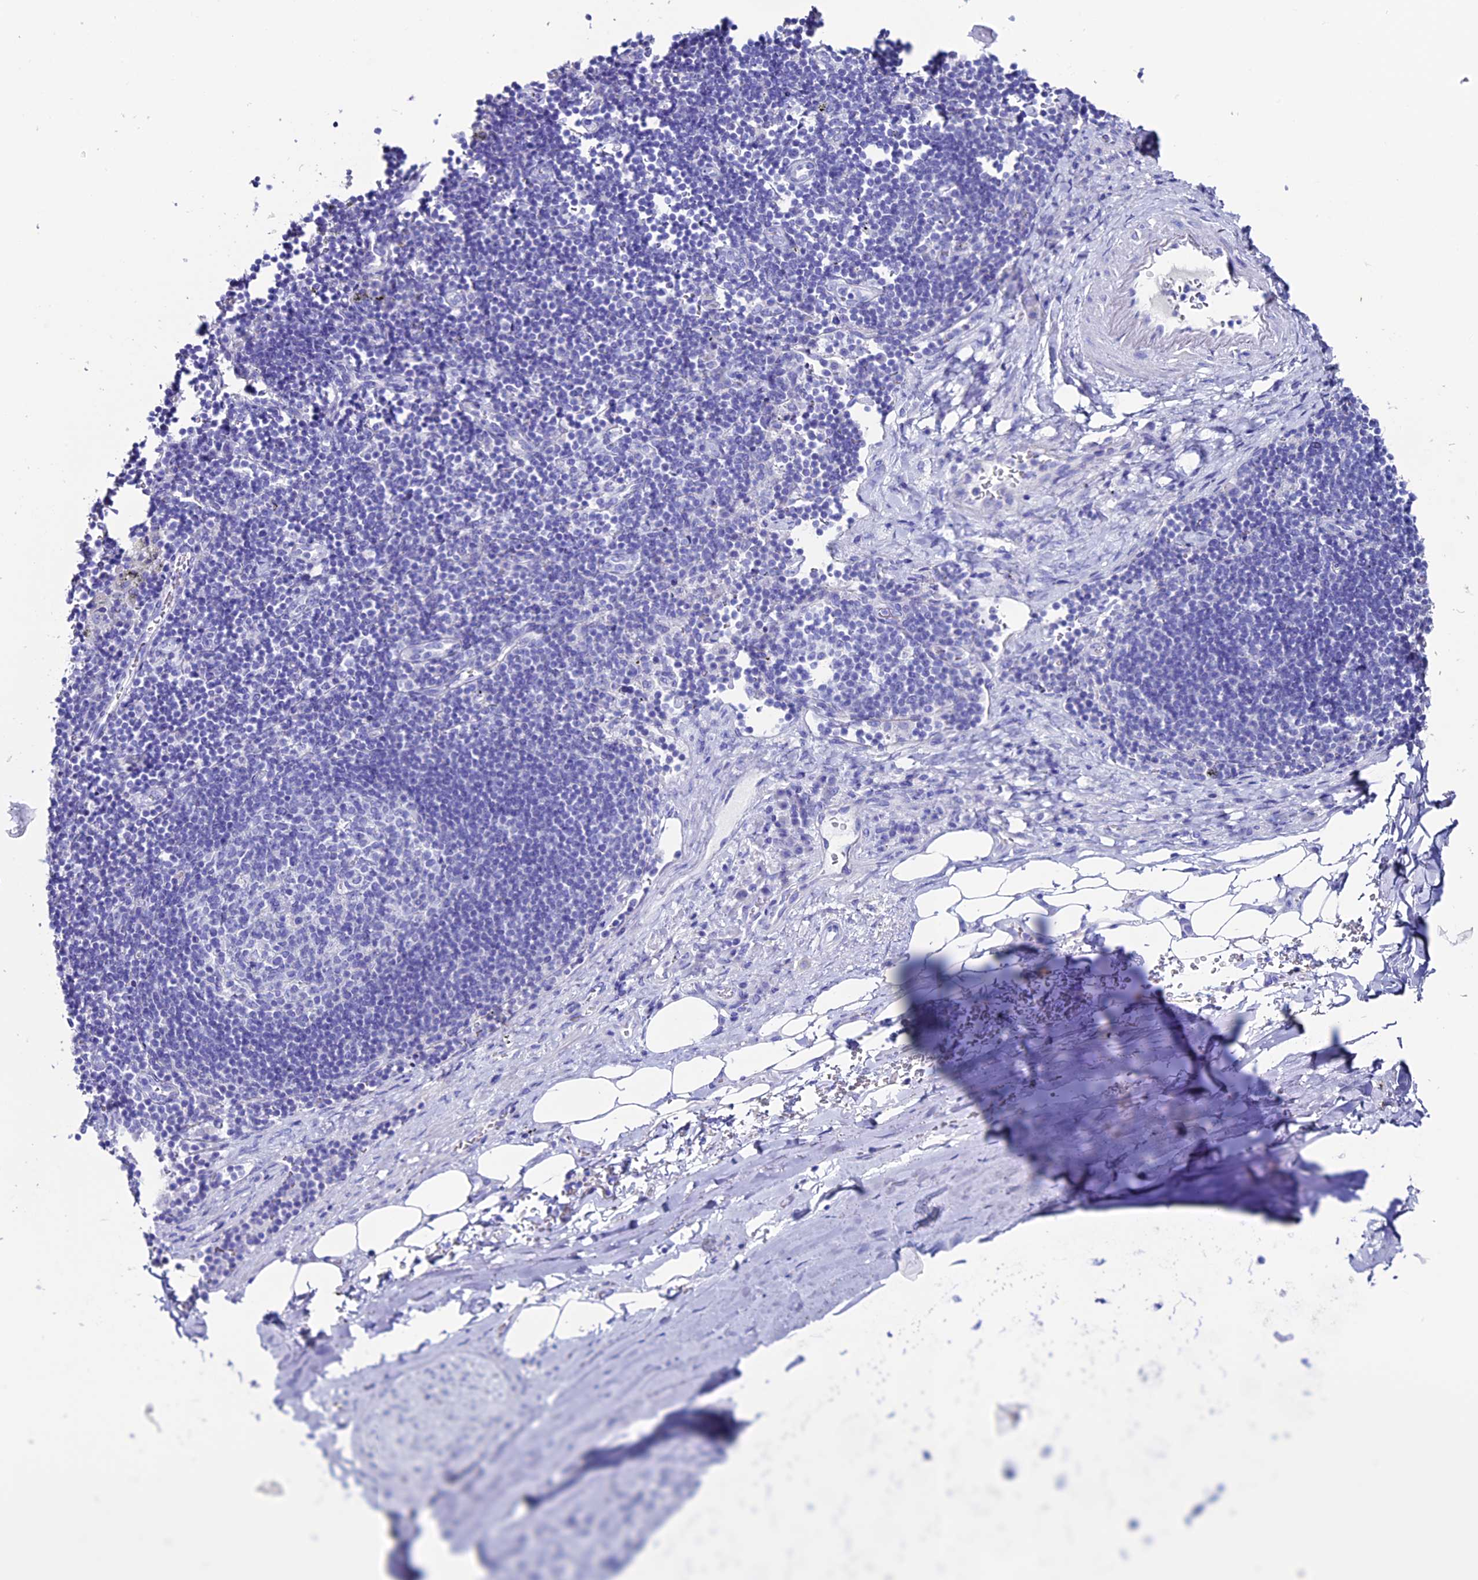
{"staining": {"intensity": "negative", "quantity": "none", "location": "none"}, "tissue": "adipose tissue", "cell_type": "Adipocytes", "image_type": "normal", "snomed": [{"axis": "morphology", "description": "Normal tissue, NOS"}, {"axis": "topography", "description": "Lymph node"}, {"axis": "topography", "description": "Cartilage tissue"}, {"axis": "topography", "description": "Bronchus"}], "caption": "An immunohistochemistry (IHC) micrograph of normal adipose tissue is shown. There is no staining in adipocytes of adipose tissue.", "gene": "ANKRD29", "patient": {"sex": "male", "age": 63}}